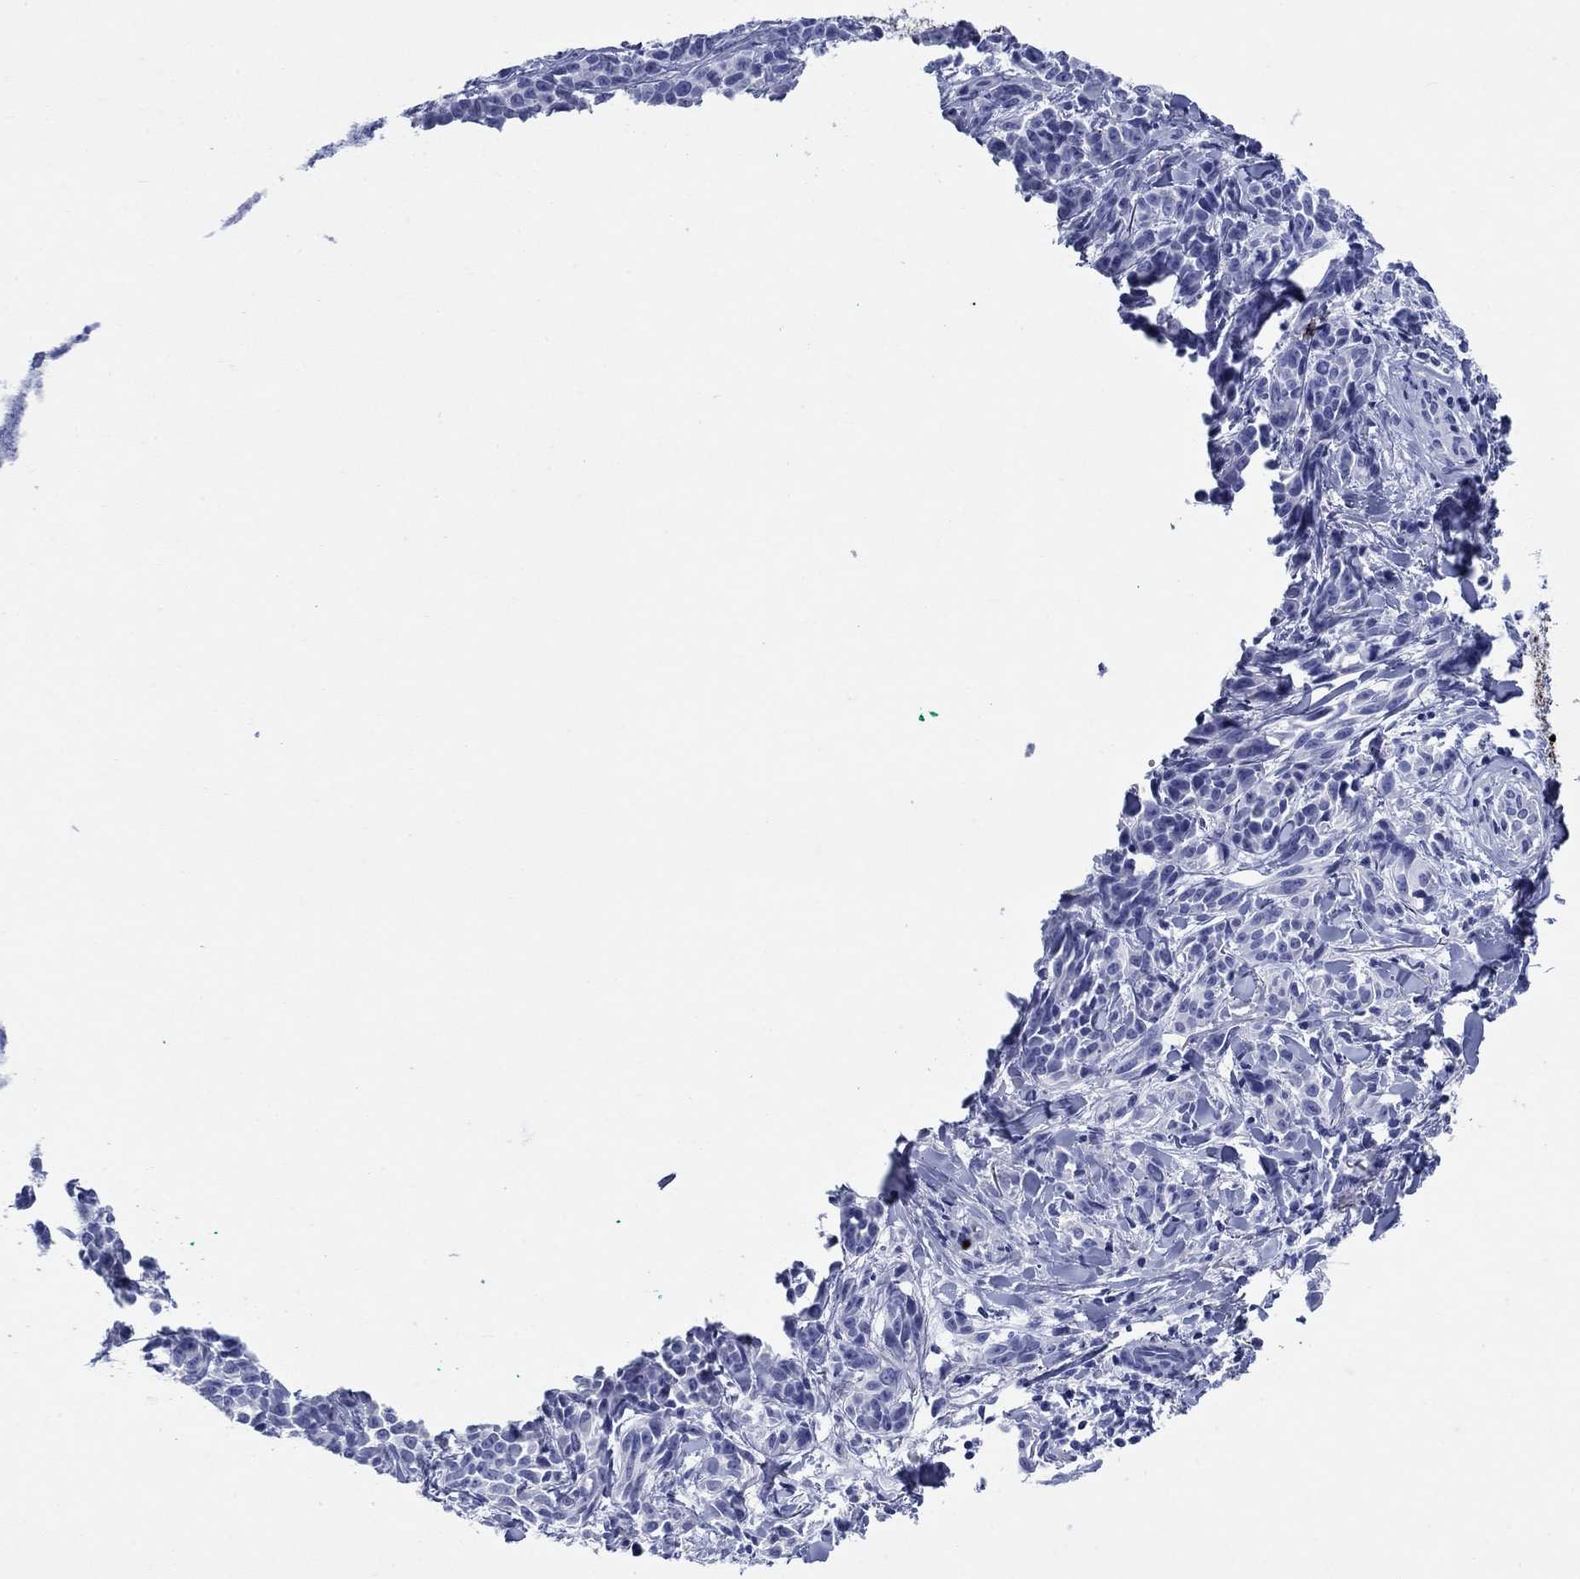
{"staining": {"intensity": "negative", "quantity": "none", "location": "none"}, "tissue": "melanoma", "cell_type": "Tumor cells", "image_type": "cancer", "snomed": [{"axis": "morphology", "description": "Malignant melanoma, NOS"}, {"axis": "topography", "description": "Skin"}], "caption": "High magnification brightfield microscopy of malignant melanoma stained with DAB (brown) and counterstained with hematoxylin (blue): tumor cells show no significant expression.", "gene": "AZU1", "patient": {"sex": "female", "age": 88}}